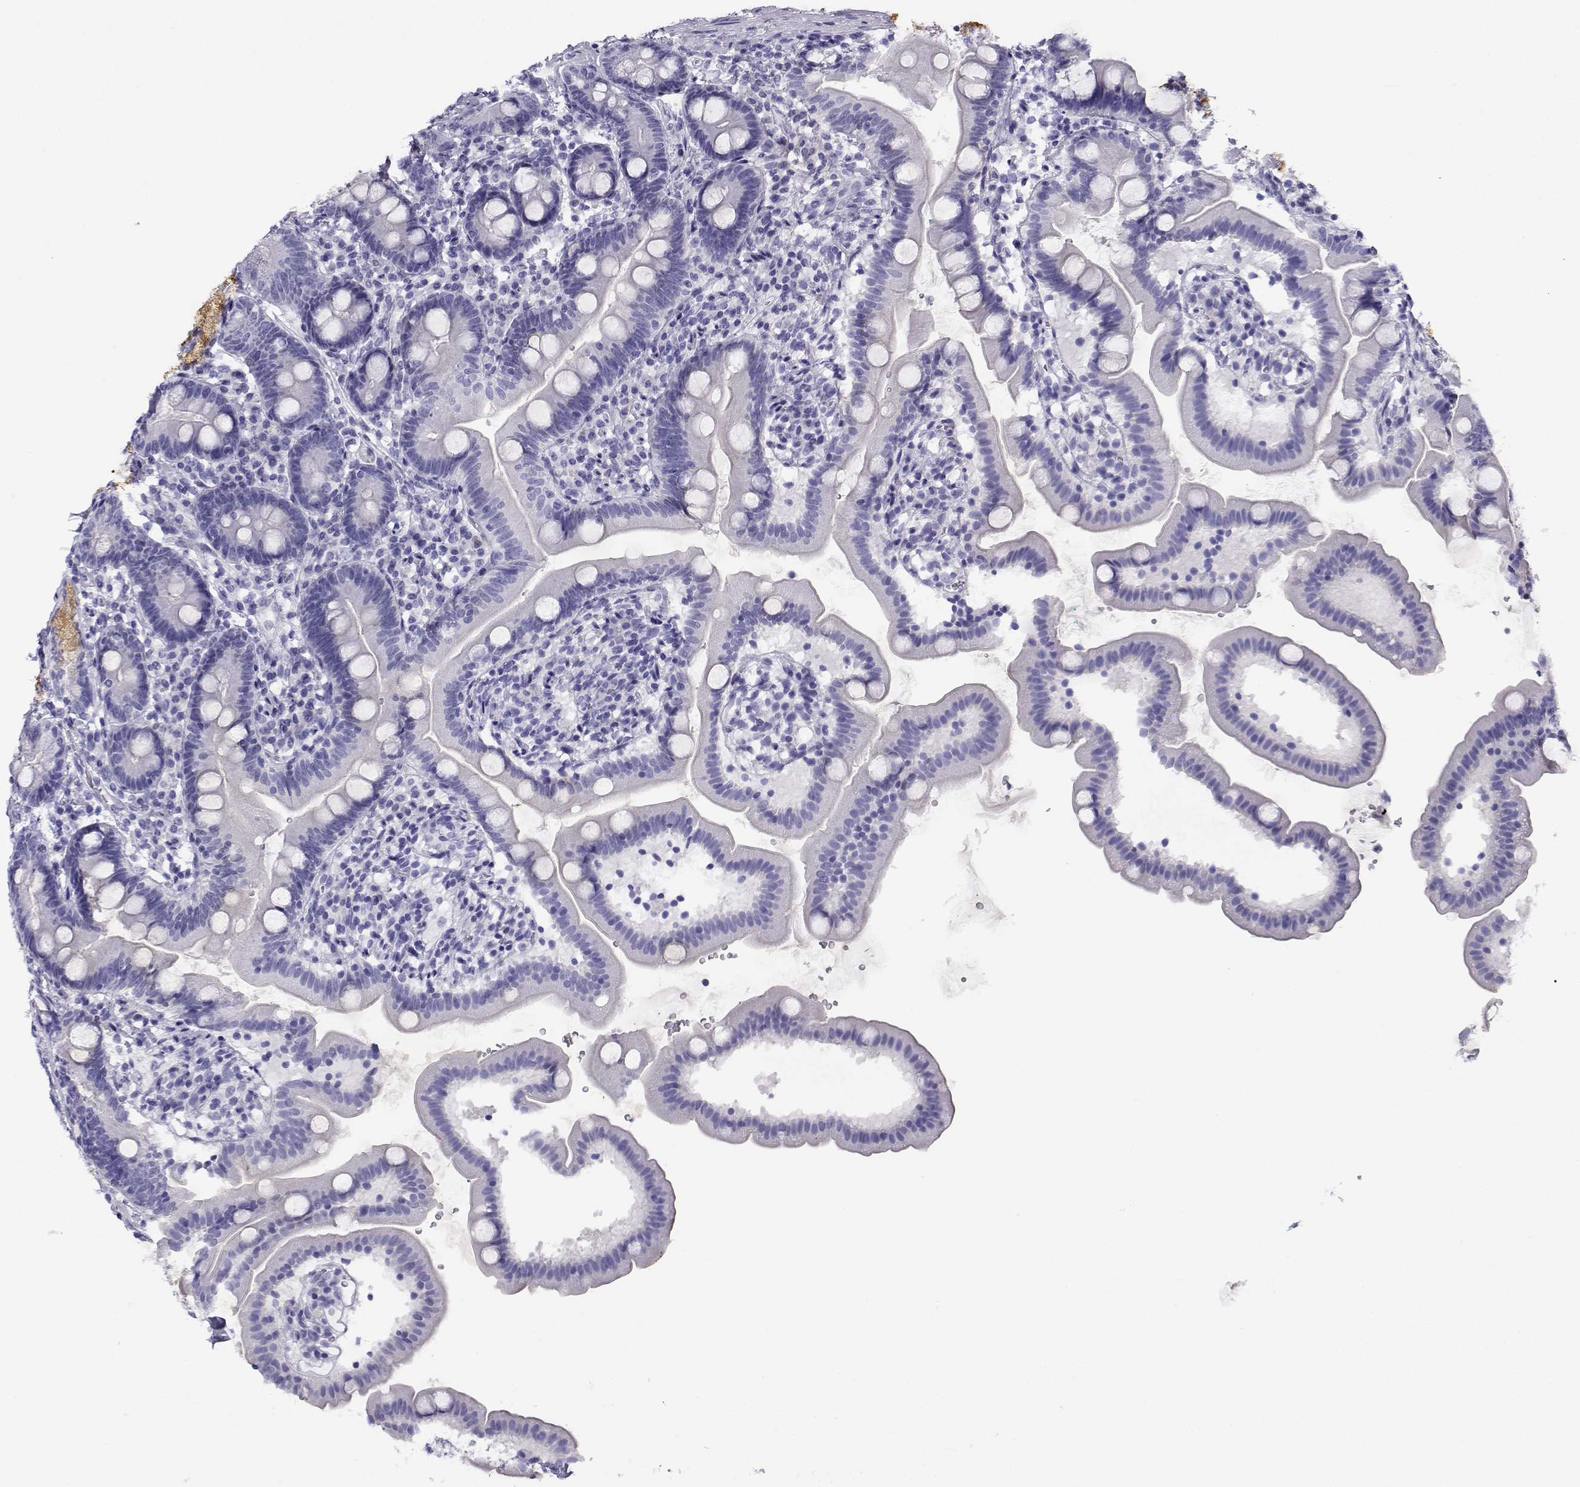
{"staining": {"intensity": "moderate", "quantity": "<25%", "location": "cytoplasmic/membranous"}, "tissue": "duodenum", "cell_type": "Glandular cells", "image_type": "normal", "snomed": [{"axis": "morphology", "description": "Normal tissue, NOS"}, {"axis": "topography", "description": "Duodenum"}], "caption": "A low amount of moderate cytoplasmic/membranous positivity is appreciated in about <25% of glandular cells in benign duodenum. (Stains: DAB (3,3'-diaminobenzidine) in brown, nuclei in blue, Microscopy: brightfield microscopy at high magnification).", "gene": "CABS1", "patient": {"sex": "female", "age": 67}}